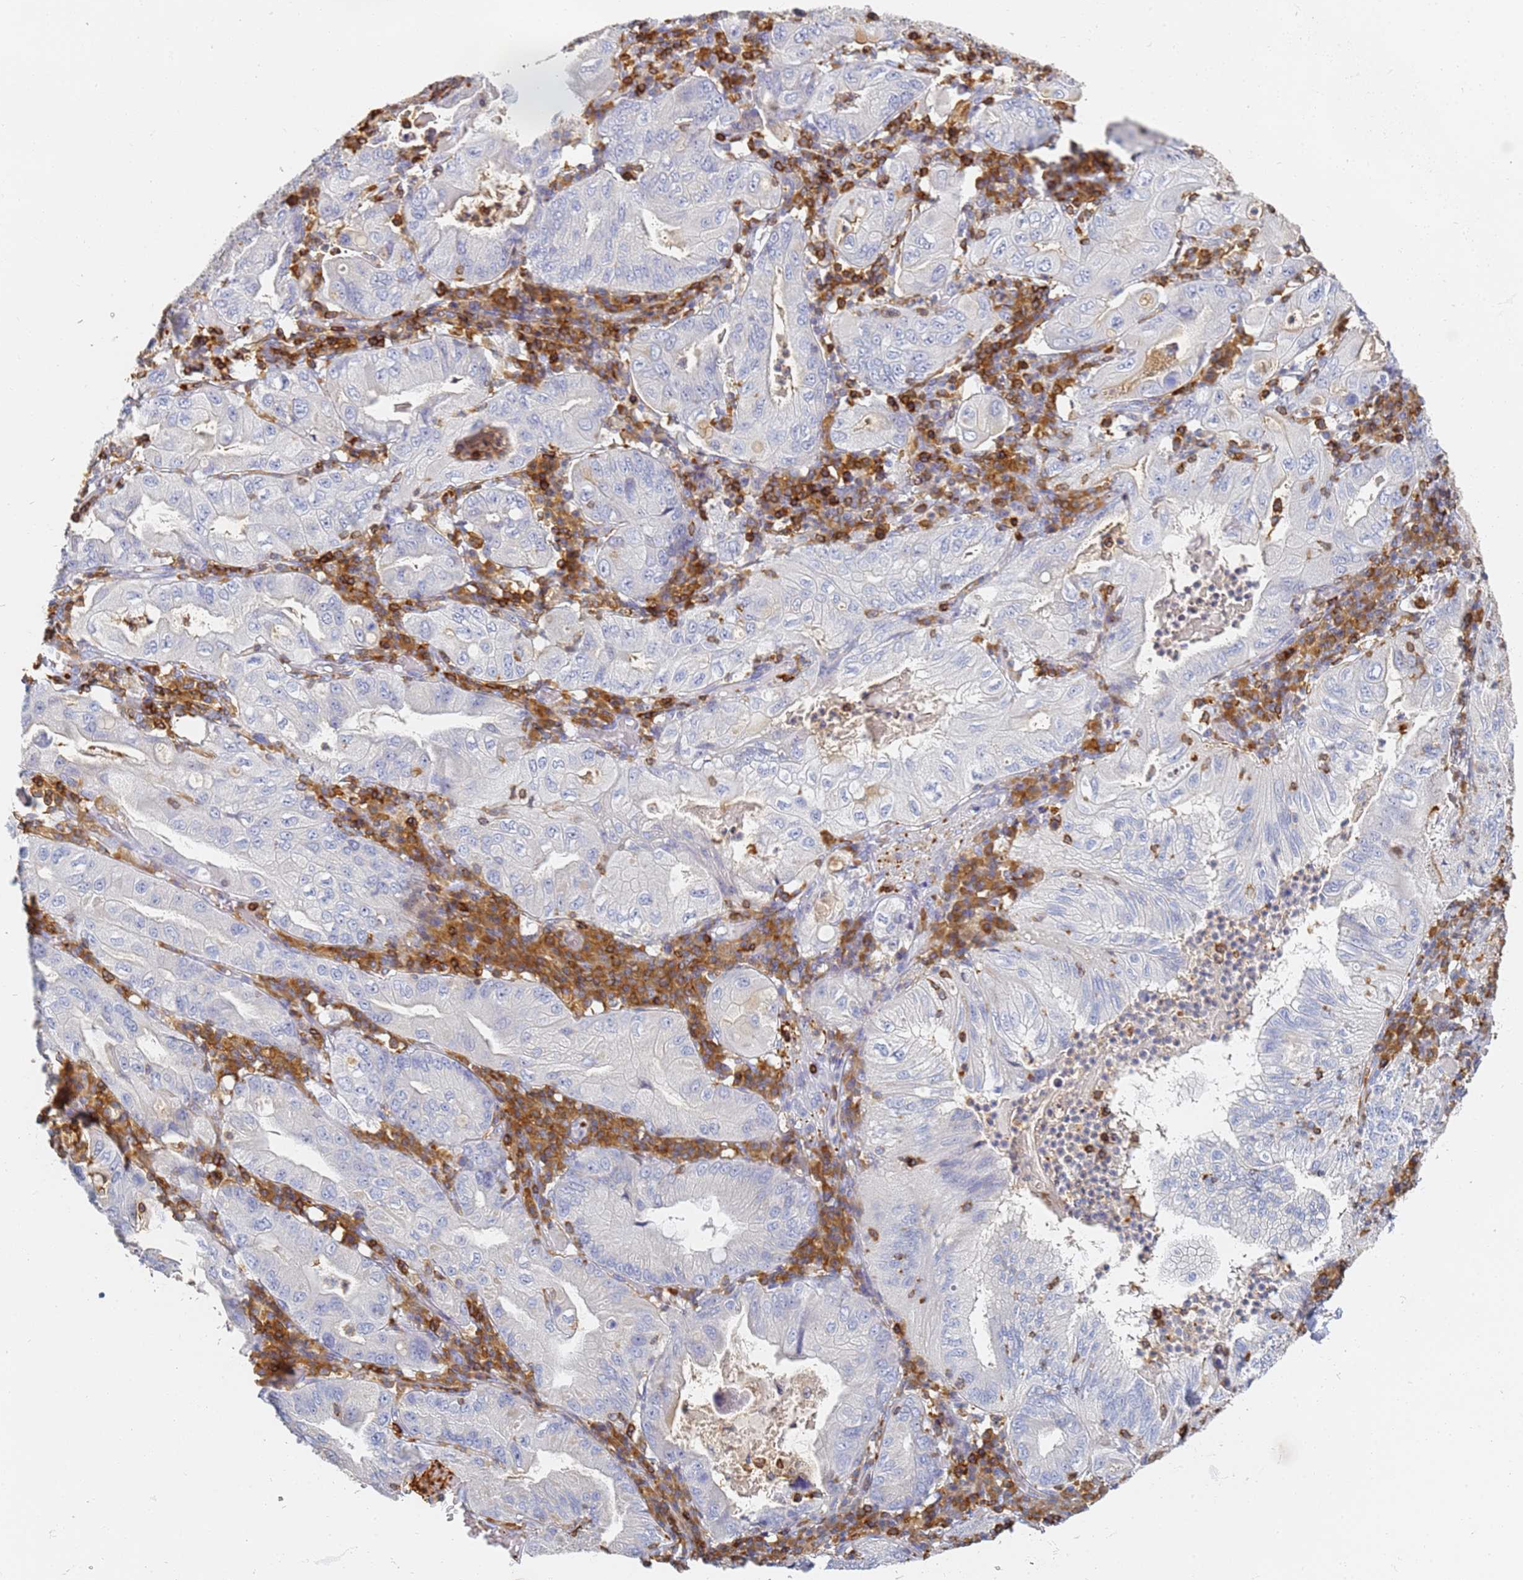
{"staining": {"intensity": "negative", "quantity": "none", "location": "none"}, "tissue": "stomach cancer", "cell_type": "Tumor cells", "image_type": "cancer", "snomed": [{"axis": "morphology", "description": "Normal tissue, NOS"}, {"axis": "morphology", "description": "Adenocarcinoma, NOS"}, {"axis": "topography", "description": "Esophagus"}, {"axis": "topography", "description": "Stomach, upper"}, {"axis": "topography", "description": "Peripheral nerve tissue"}], "caption": "A photomicrograph of human stomach cancer (adenocarcinoma) is negative for staining in tumor cells. The staining is performed using DAB brown chromogen with nuclei counter-stained in using hematoxylin.", "gene": "BIN2", "patient": {"sex": "male", "age": 62}}